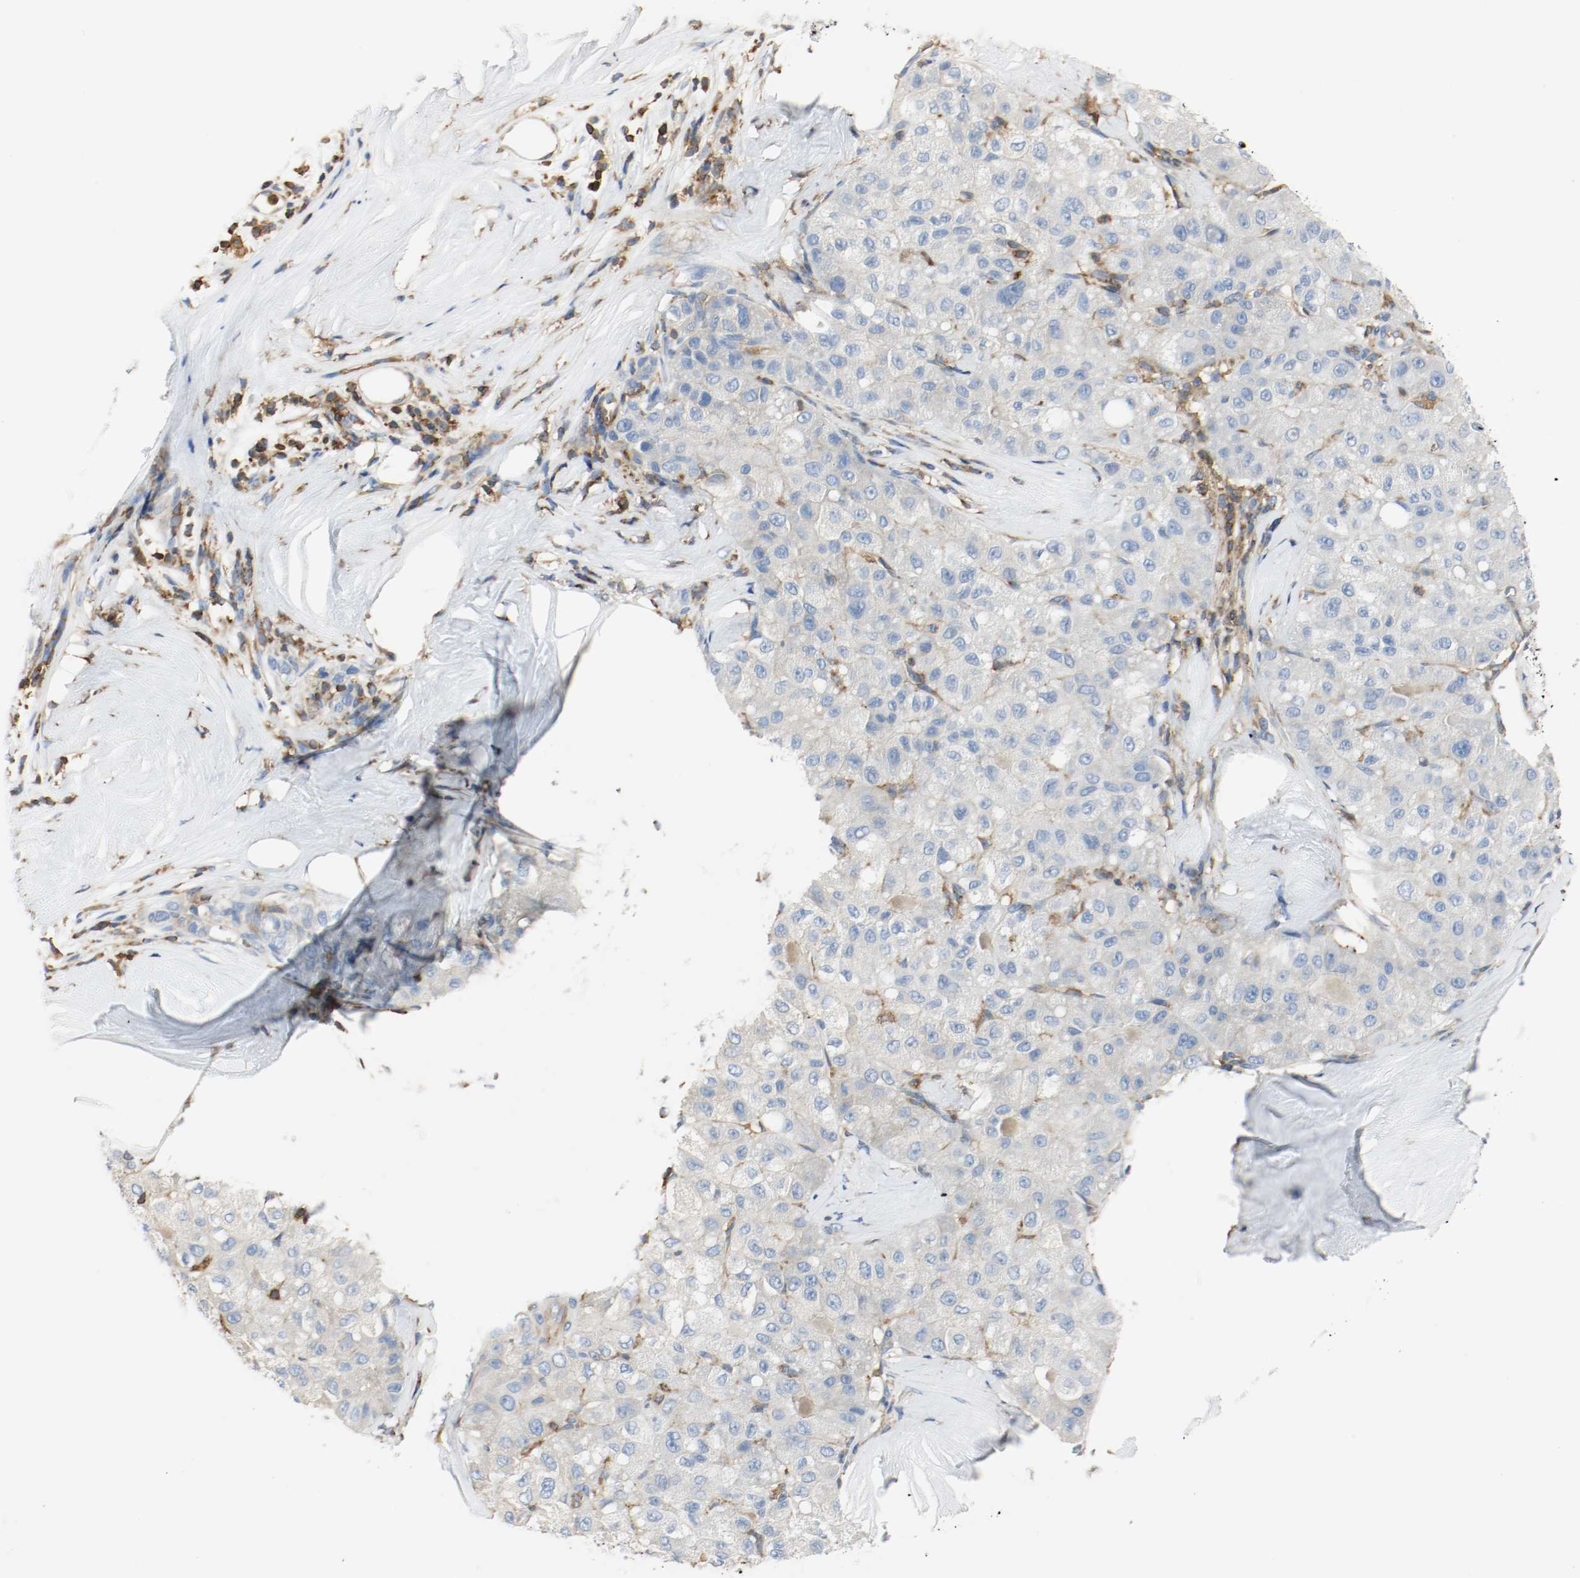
{"staining": {"intensity": "weak", "quantity": "25%-75%", "location": "cytoplasmic/membranous"}, "tissue": "liver cancer", "cell_type": "Tumor cells", "image_type": "cancer", "snomed": [{"axis": "morphology", "description": "Carcinoma, Hepatocellular, NOS"}, {"axis": "topography", "description": "Liver"}], "caption": "Immunohistochemical staining of liver hepatocellular carcinoma shows low levels of weak cytoplasmic/membranous staining in about 25%-75% of tumor cells. Using DAB (3,3'-diaminobenzidine) (brown) and hematoxylin (blue) stains, captured at high magnification using brightfield microscopy.", "gene": "ARPC1B", "patient": {"sex": "male", "age": 80}}